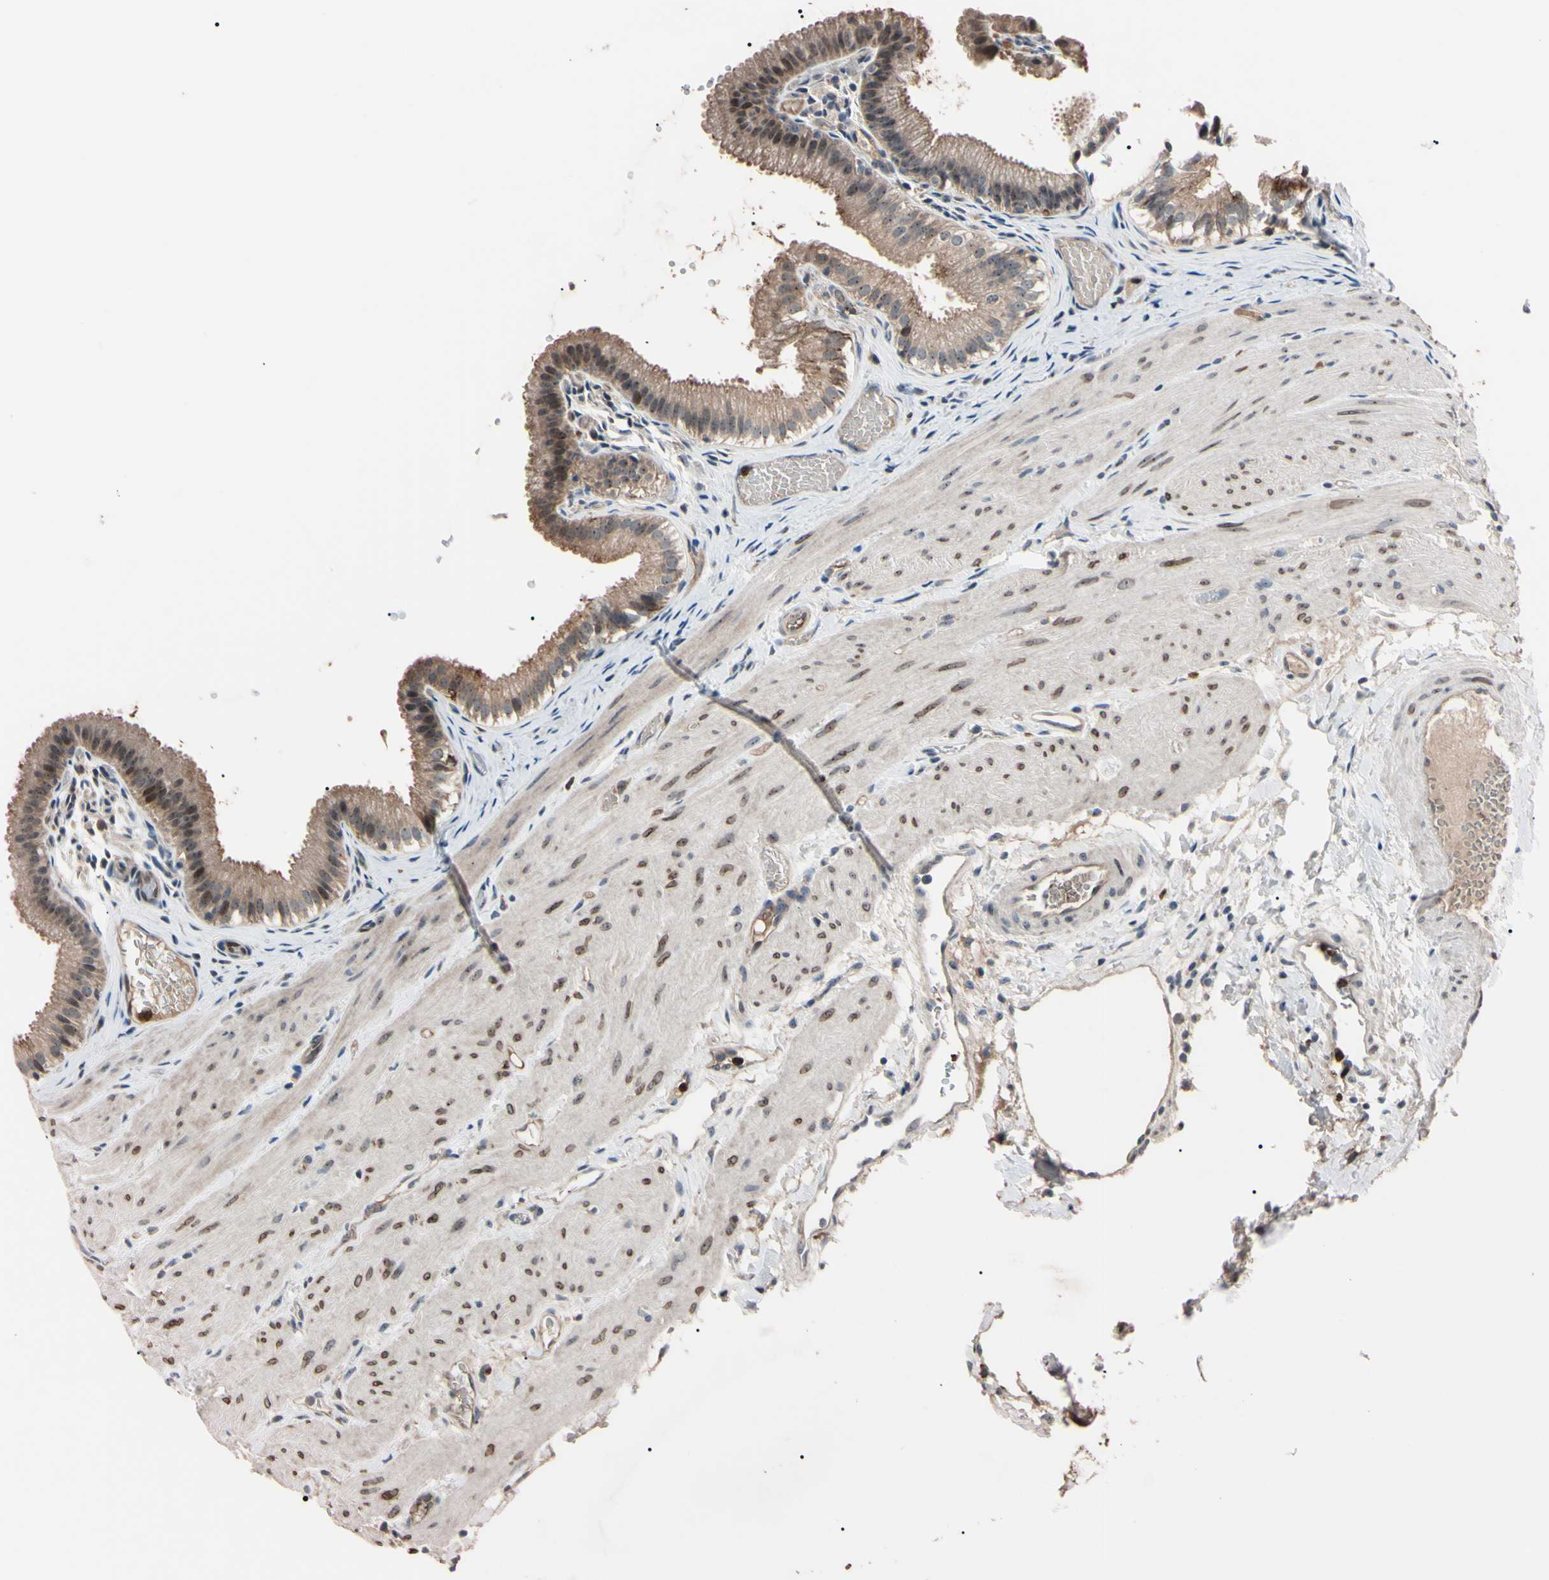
{"staining": {"intensity": "moderate", "quantity": ">75%", "location": "cytoplasmic/membranous"}, "tissue": "gallbladder", "cell_type": "Glandular cells", "image_type": "normal", "snomed": [{"axis": "morphology", "description": "Normal tissue, NOS"}, {"axis": "topography", "description": "Gallbladder"}], "caption": "Gallbladder stained for a protein (brown) shows moderate cytoplasmic/membranous positive expression in approximately >75% of glandular cells.", "gene": "TRAF5", "patient": {"sex": "female", "age": 26}}